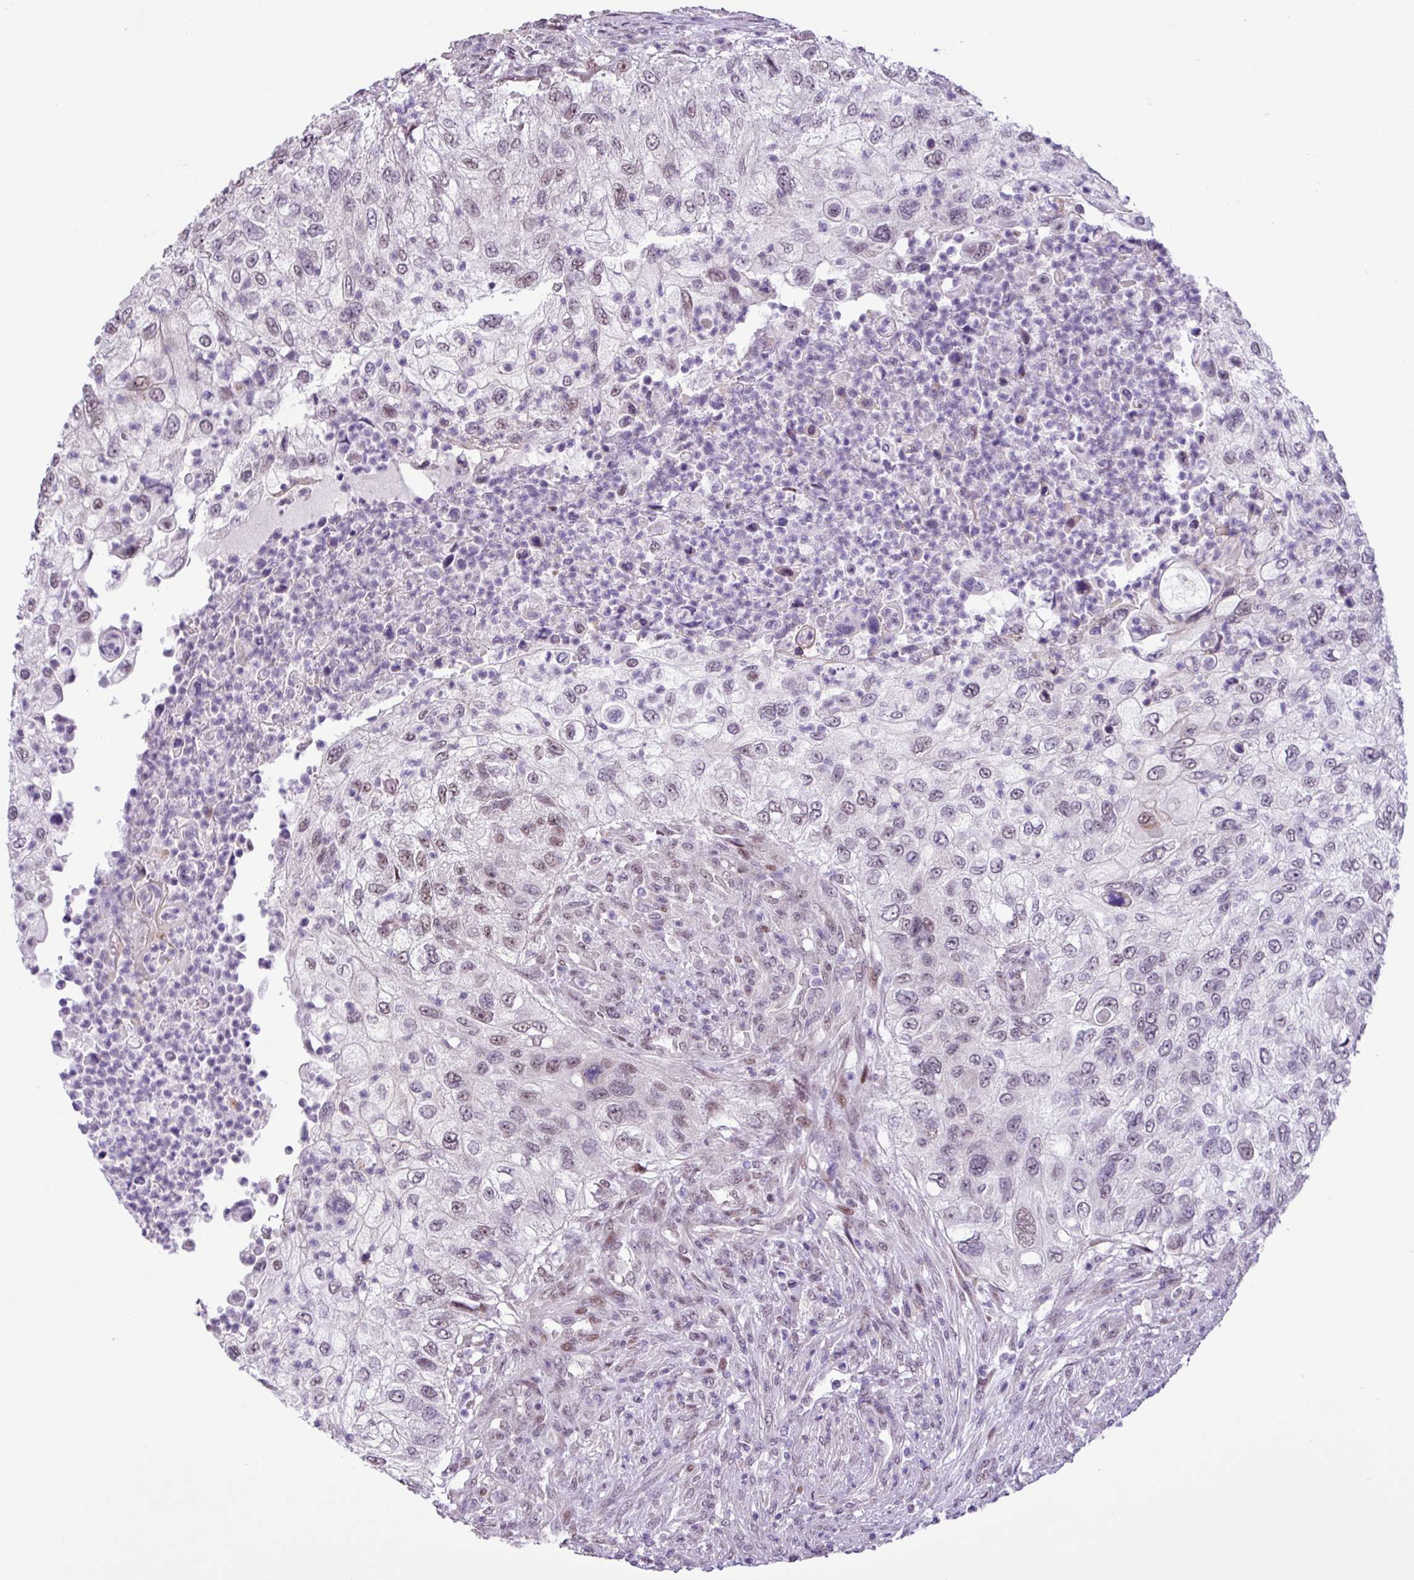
{"staining": {"intensity": "weak", "quantity": "<25%", "location": "nuclear"}, "tissue": "urothelial cancer", "cell_type": "Tumor cells", "image_type": "cancer", "snomed": [{"axis": "morphology", "description": "Urothelial carcinoma, High grade"}, {"axis": "topography", "description": "Urinary bladder"}], "caption": "Image shows no protein staining in tumor cells of urothelial cancer tissue.", "gene": "ZNF354A", "patient": {"sex": "female", "age": 60}}